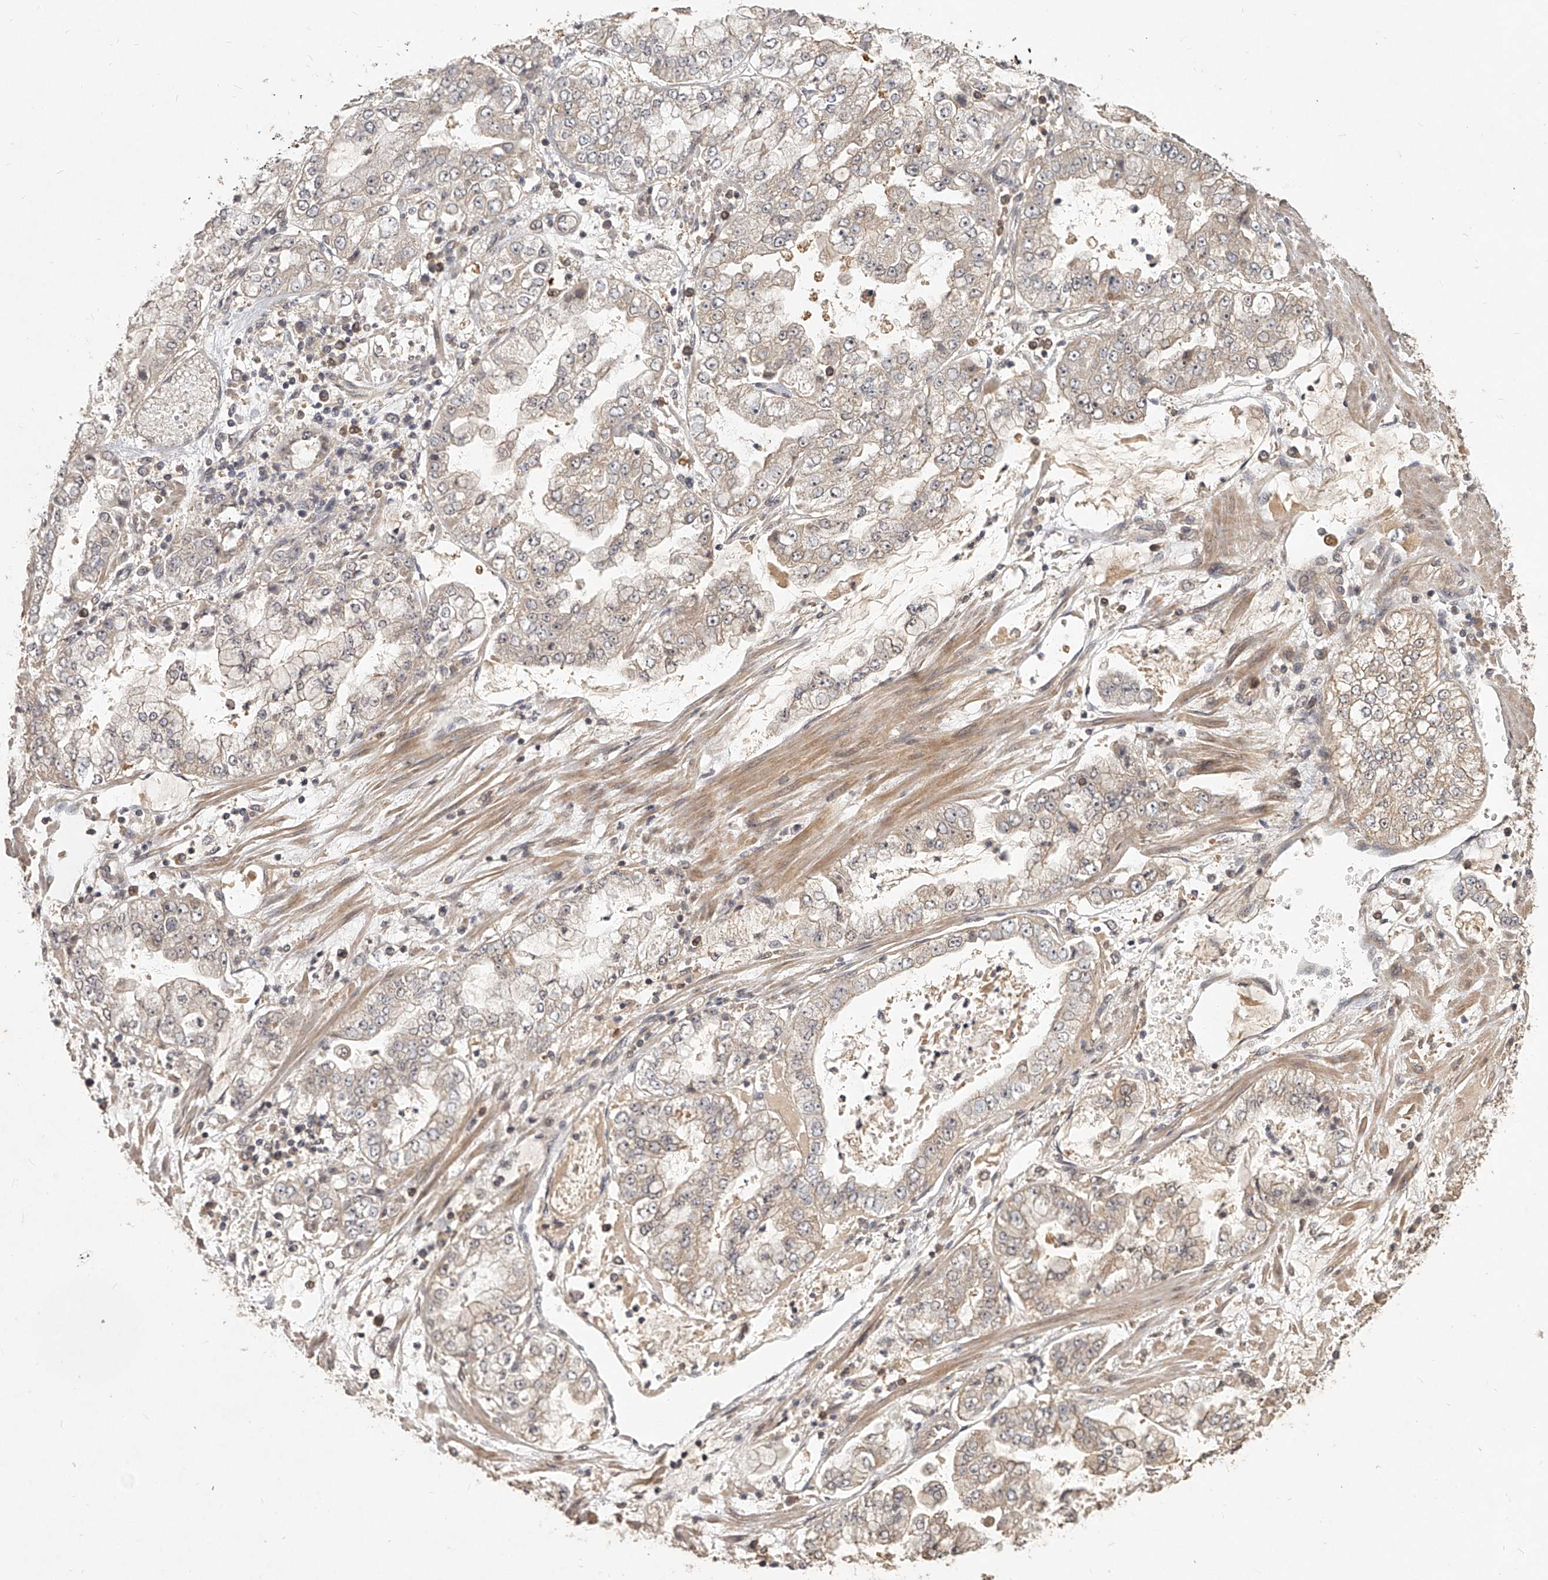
{"staining": {"intensity": "weak", "quantity": "<25%", "location": "cytoplasmic/membranous"}, "tissue": "stomach cancer", "cell_type": "Tumor cells", "image_type": "cancer", "snomed": [{"axis": "morphology", "description": "Adenocarcinoma, NOS"}, {"axis": "topography", "description": "Stomach"}], "caption": "Immunohistochemistry micrograph of neoplastic tissue: stomach adenocarcinoma stained with DAB reveals no significant protein positivity in tumor cells.", "gene": "SLC37A1", "patient": {"sex": "male", "age": 76}}